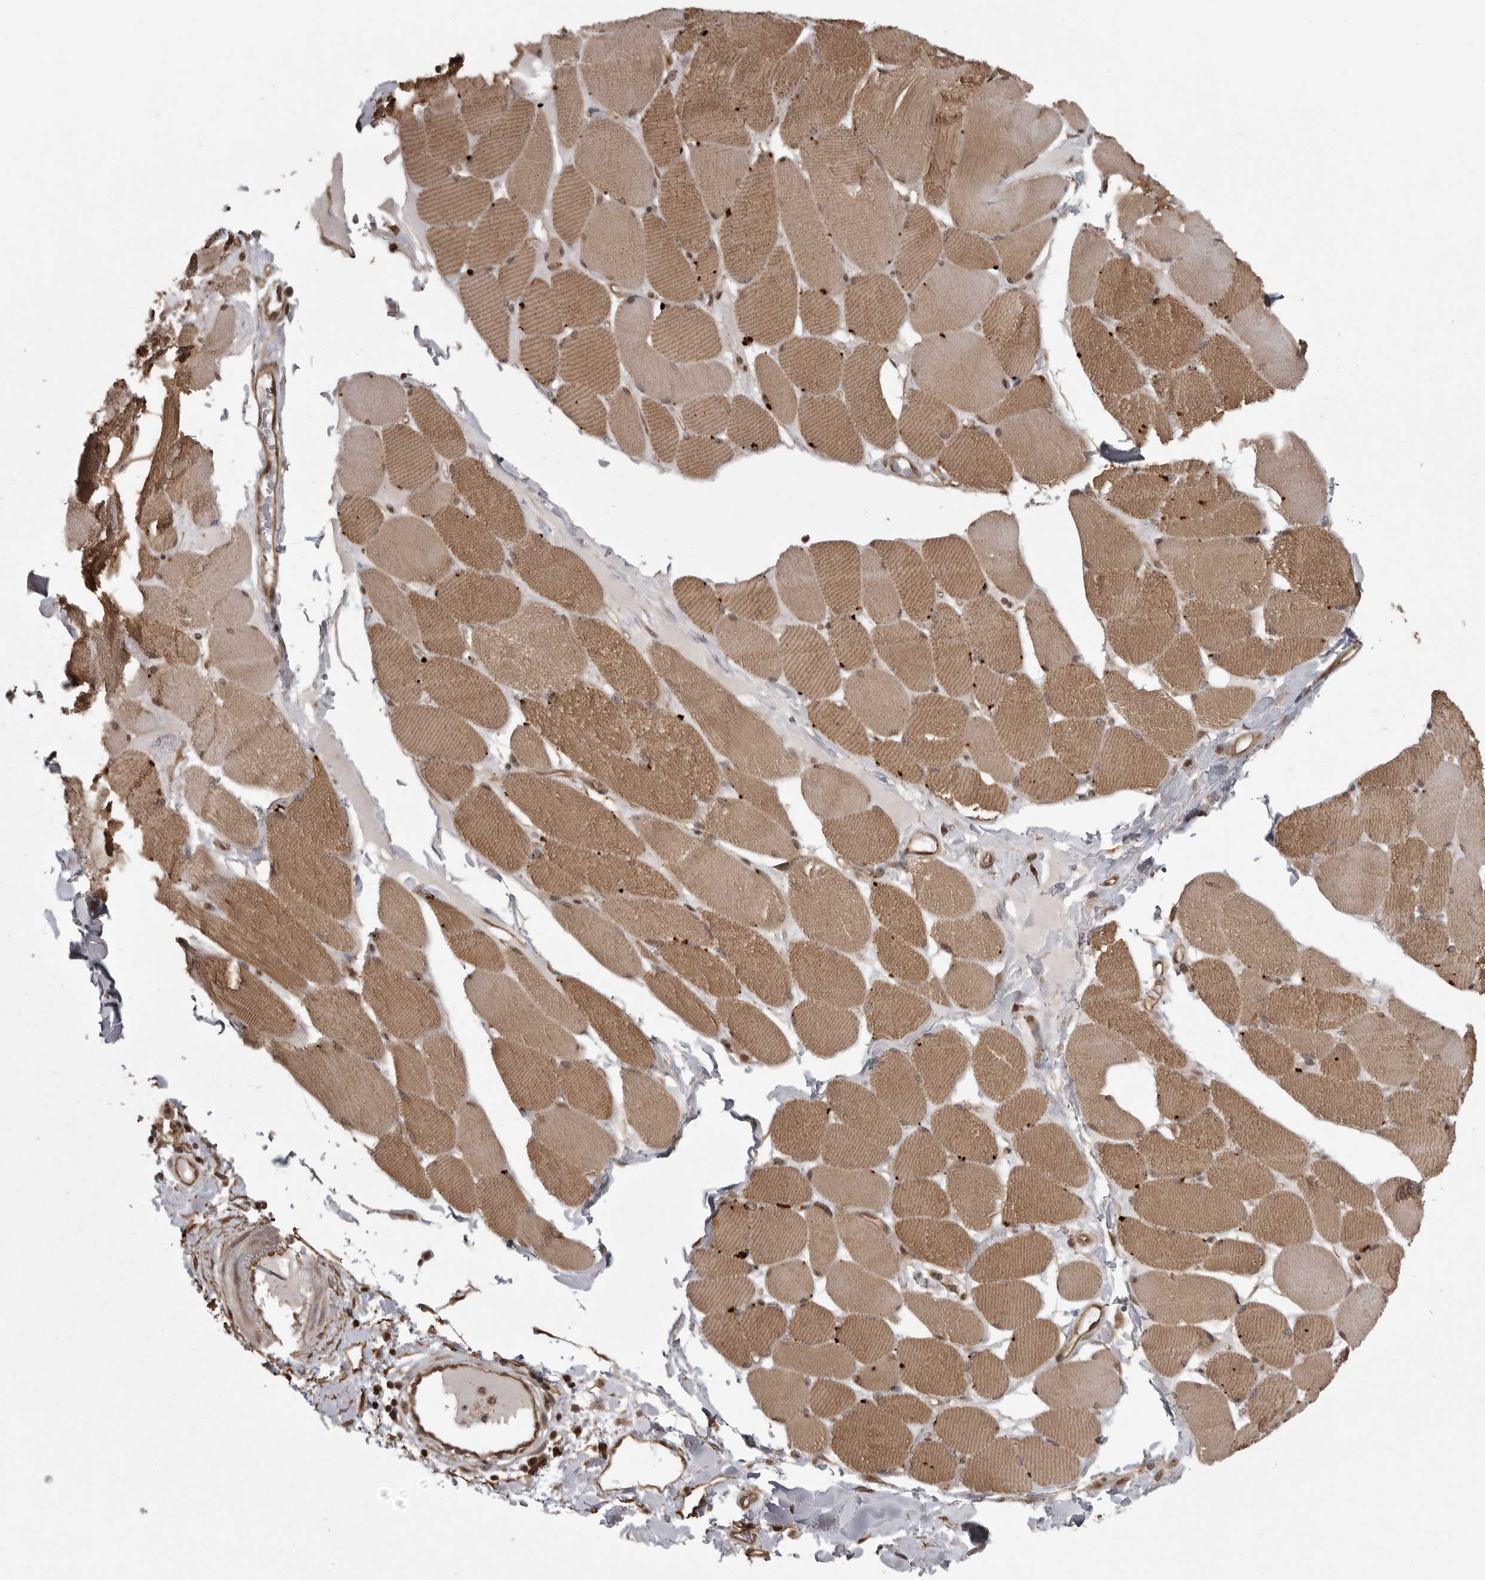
{"staining": {"intensity": "moderate", "quantity": ">75%", "location": "cytoplasmic/membranous"}, "tissue": "skeletal muscle", "cell_type": "Myocytes", "image_type": "normal", "snomed": [{"axis": "morphology", "description": "Normal tissue, NOS"}, {"axis": "topography", "description": "Skin"}, {"axis": "topography", "description": "Skeletal muscle"}], "caption": "Brown immunohistochemical staining in normal human skeletal muscle displays moderate cytoplasmic/membranous staining in about >75% of myocytes. (IHC, brightfield microscopy, high magnification).", "gene": "DNAJC8", "patient": {"sex": "male", "age": 83}}